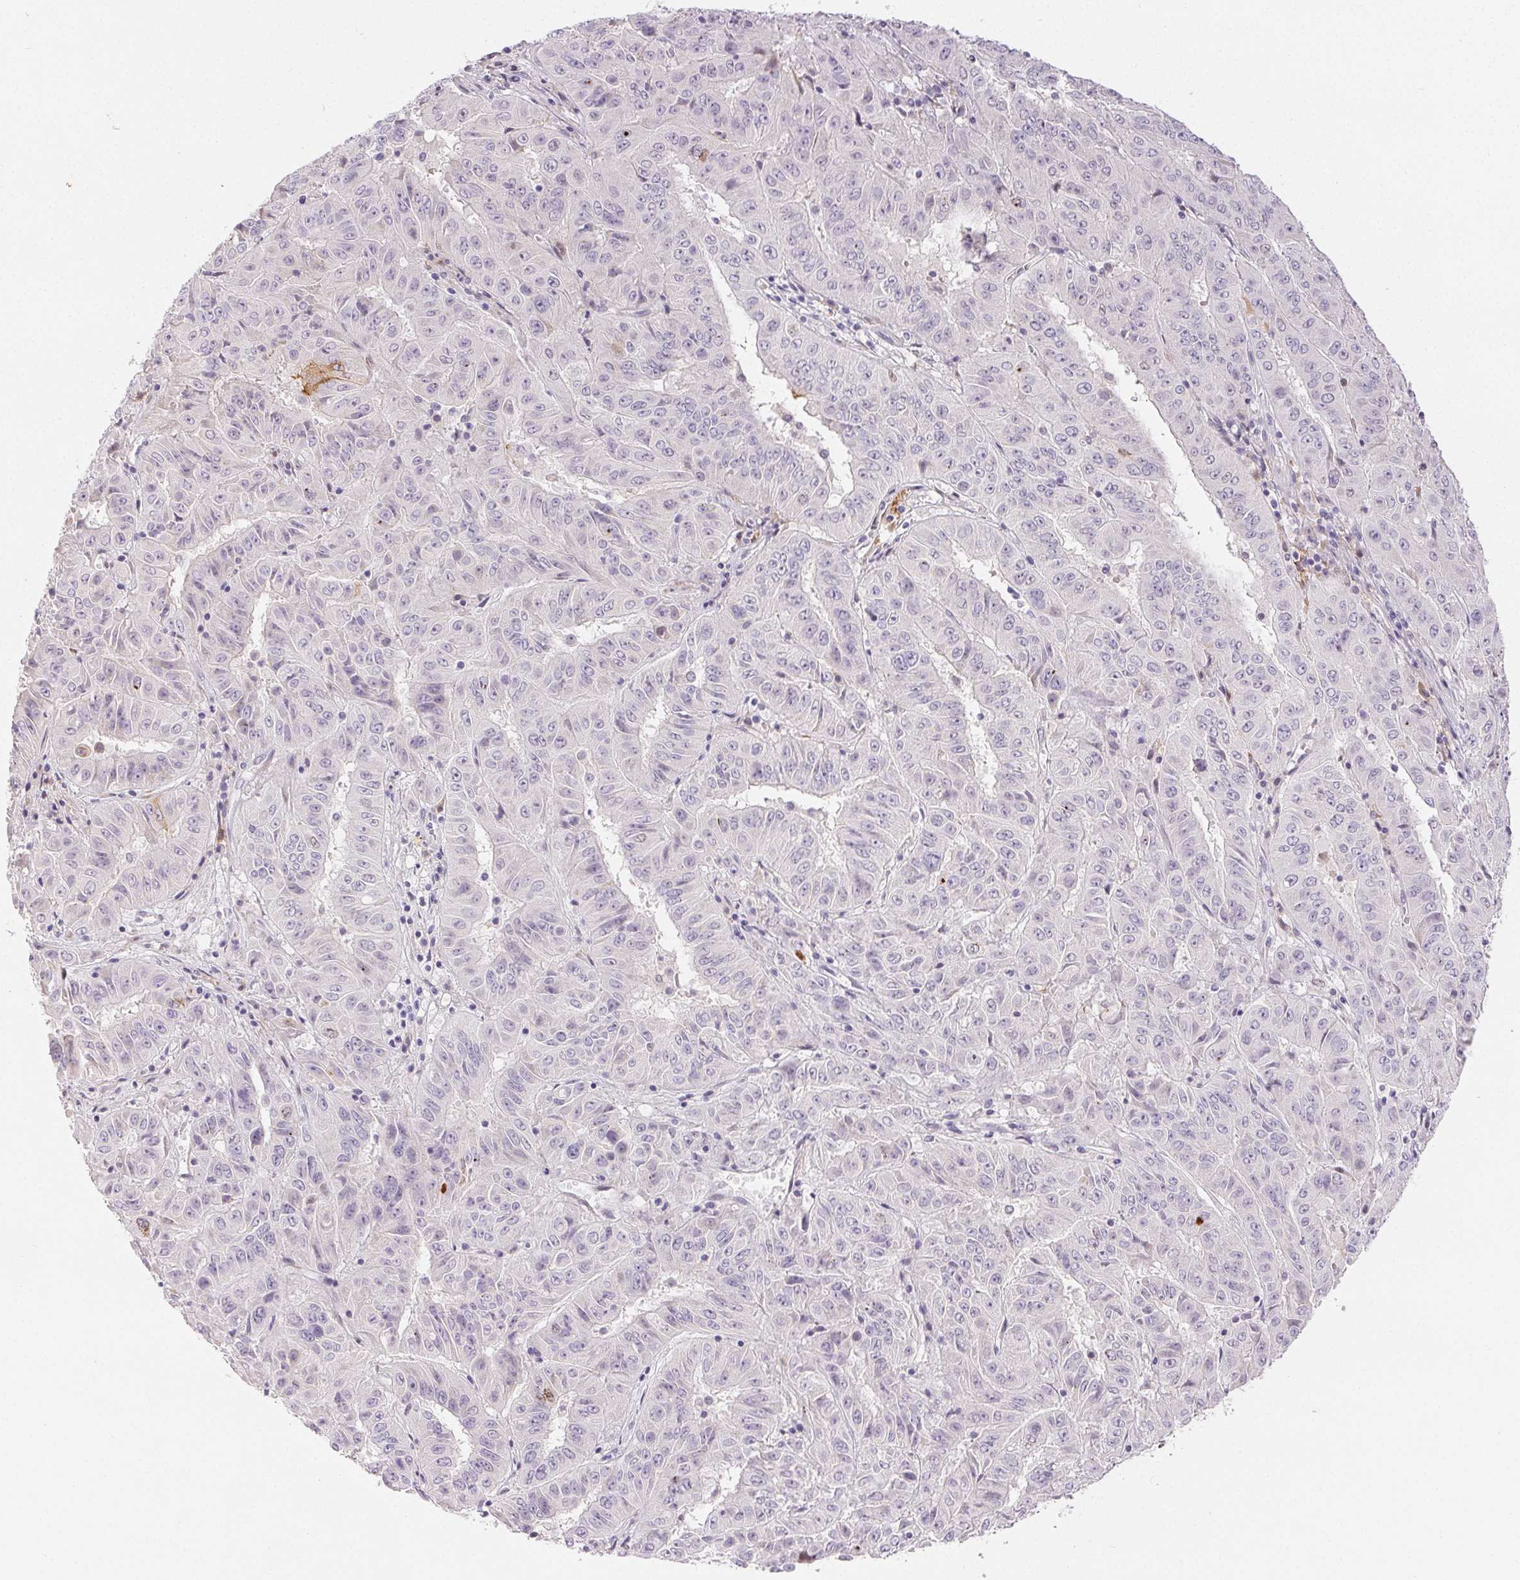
{"staining": {"intensity": "negative", "quantity": "none", "location": "none"}, "tissue": "pancreatic cancer", "cell_type": "Tumor cells", "image_type": "cancer", "snomed": [{"axis": "morphology", "description": "Adenocarcinoma, NOS"}, {"axis": "topography", "description": "Pancreas"}], "caption": "Tumor cells are negative for protein expression in human adenocarcinoma (pancreatic).", "gene": "RPGRIP1", "patient": {"sex": "male", "age": 63}}